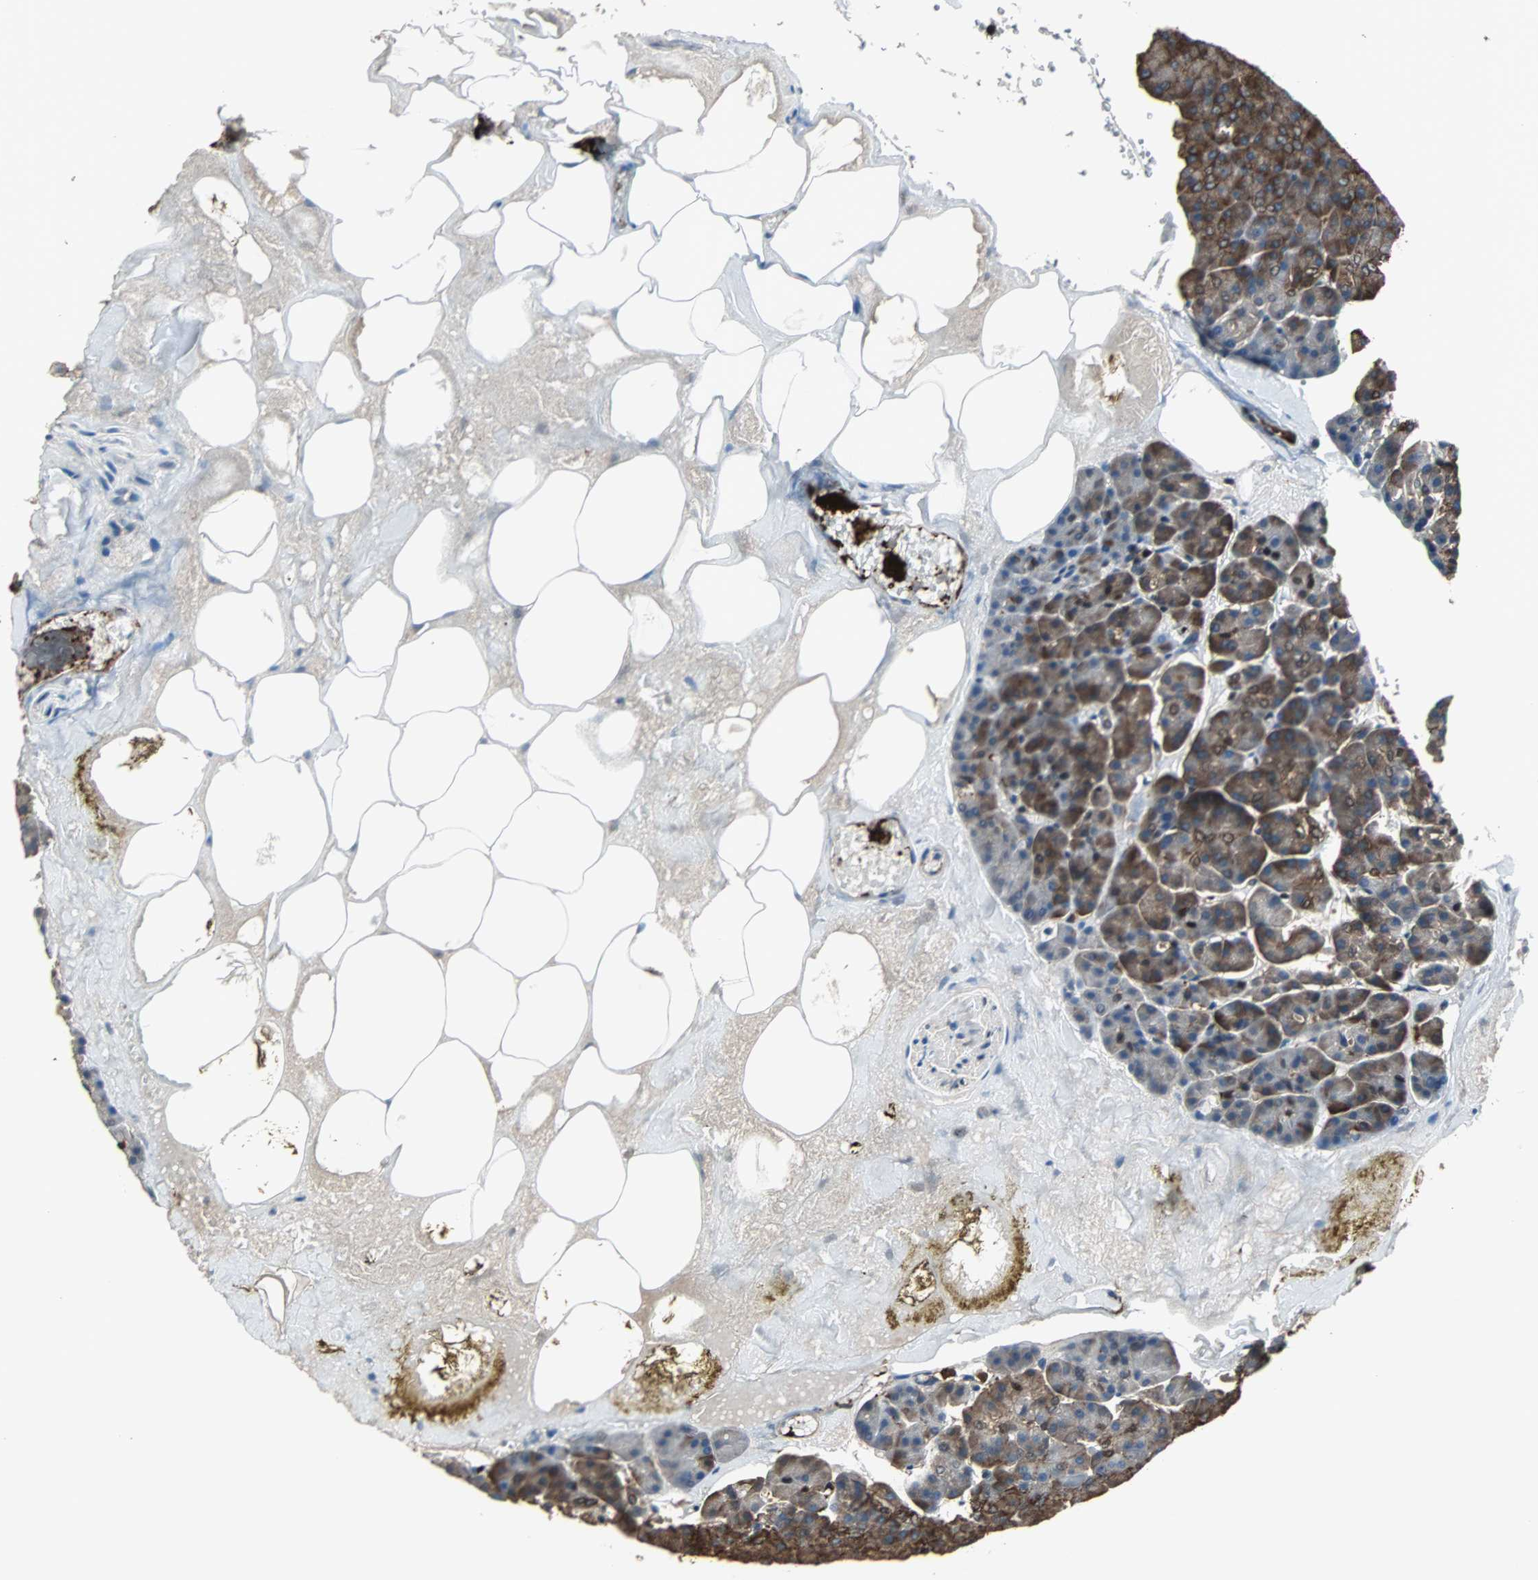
{"staining": {"intensity": "strong", "quantity": ">75%", "location": "cytoplasmic/membranous"}, "tissue": "pancreas", "cell_type": "Exocrine glandular cells", "image_type": "normal", "snomed": [{"axis": "morphology", "description": "Normal tissue, NOS"}, {"axis": "topography", "description": "Pancreas"}], "caption": "An immunohistochemistry image of normal tissue is shown. Protein staining in brown shows strong cytoplasmic/membranous positivity in pancreas within exocrine glandular cells. (DAB (3,3'-diaminobenzidine) = brown stain, brightfield microscopy at high magnification).", "gene": "ACTN1", "patient": {"sex": "female", "age": 35}}